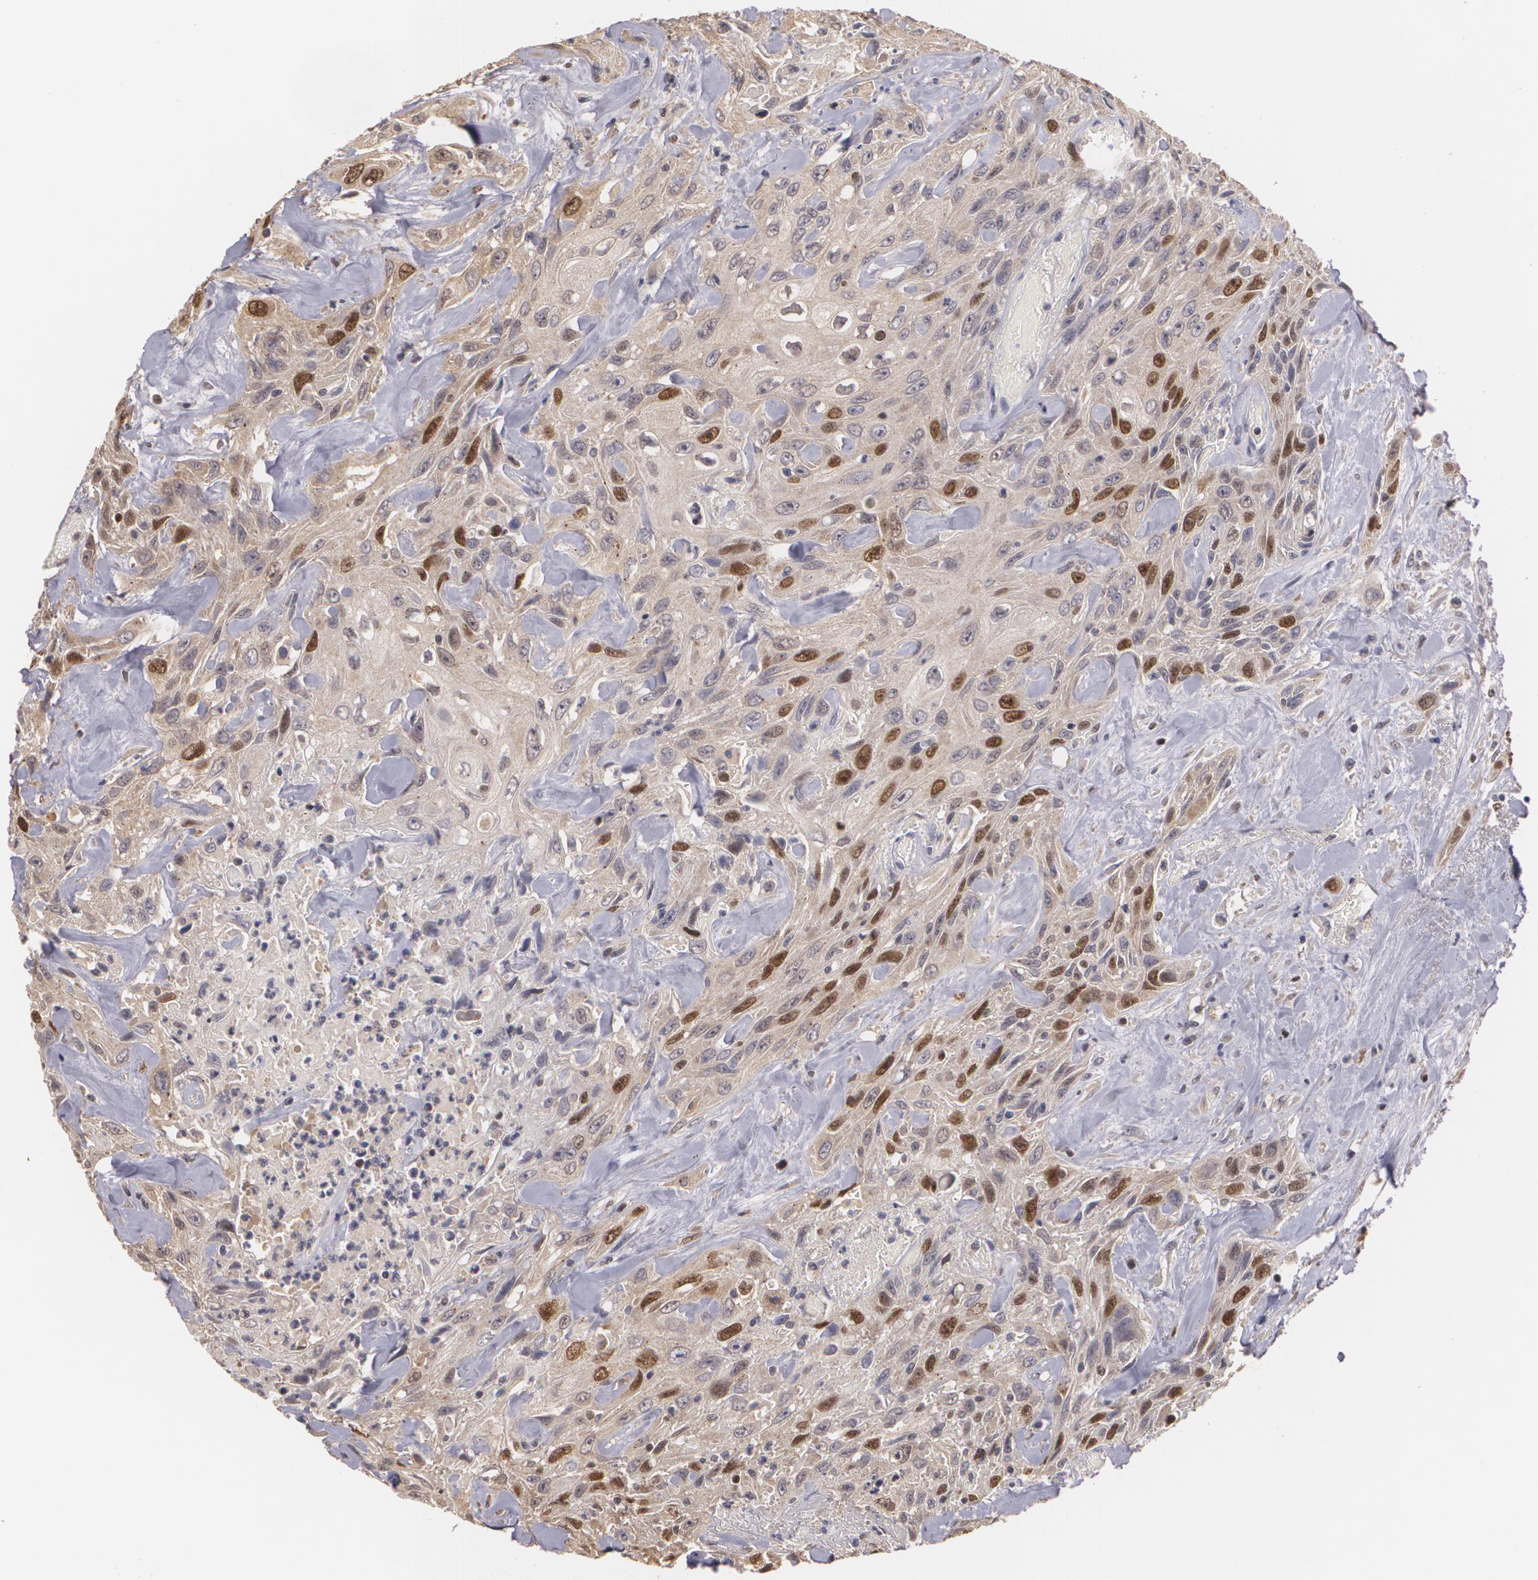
{"staining": {"intensity": "strong", "quantity": "25%-75%", "location": "cytoplasmic/membranous,nuclear"}, "tissue": "urothelial cancer", "cell_type": "Tumor cells", "image_type": "cancer", "snomed": [{"axis": "morphology", "description": "Urothelial carcinoma, High grade"}, {"axis": "topography", "description": "Urinary bladder"}], "caption": "Immunohistochemistry staining of urothelial cancer, which reveals high levels of strong cytoplasmic/membranous and nuclear staining in about 25%-75% of tumor cells indicating strong cytoplasmic/membranous and nuclear protein staining. The staining was performed using DAB (3,3'-diaminobenzidine) (brown) for protein detection and nuclei were counterstained in hematoxylin (blue).", "gene": "BRCA1", "patient": {"sex": "female", "age": 84}}